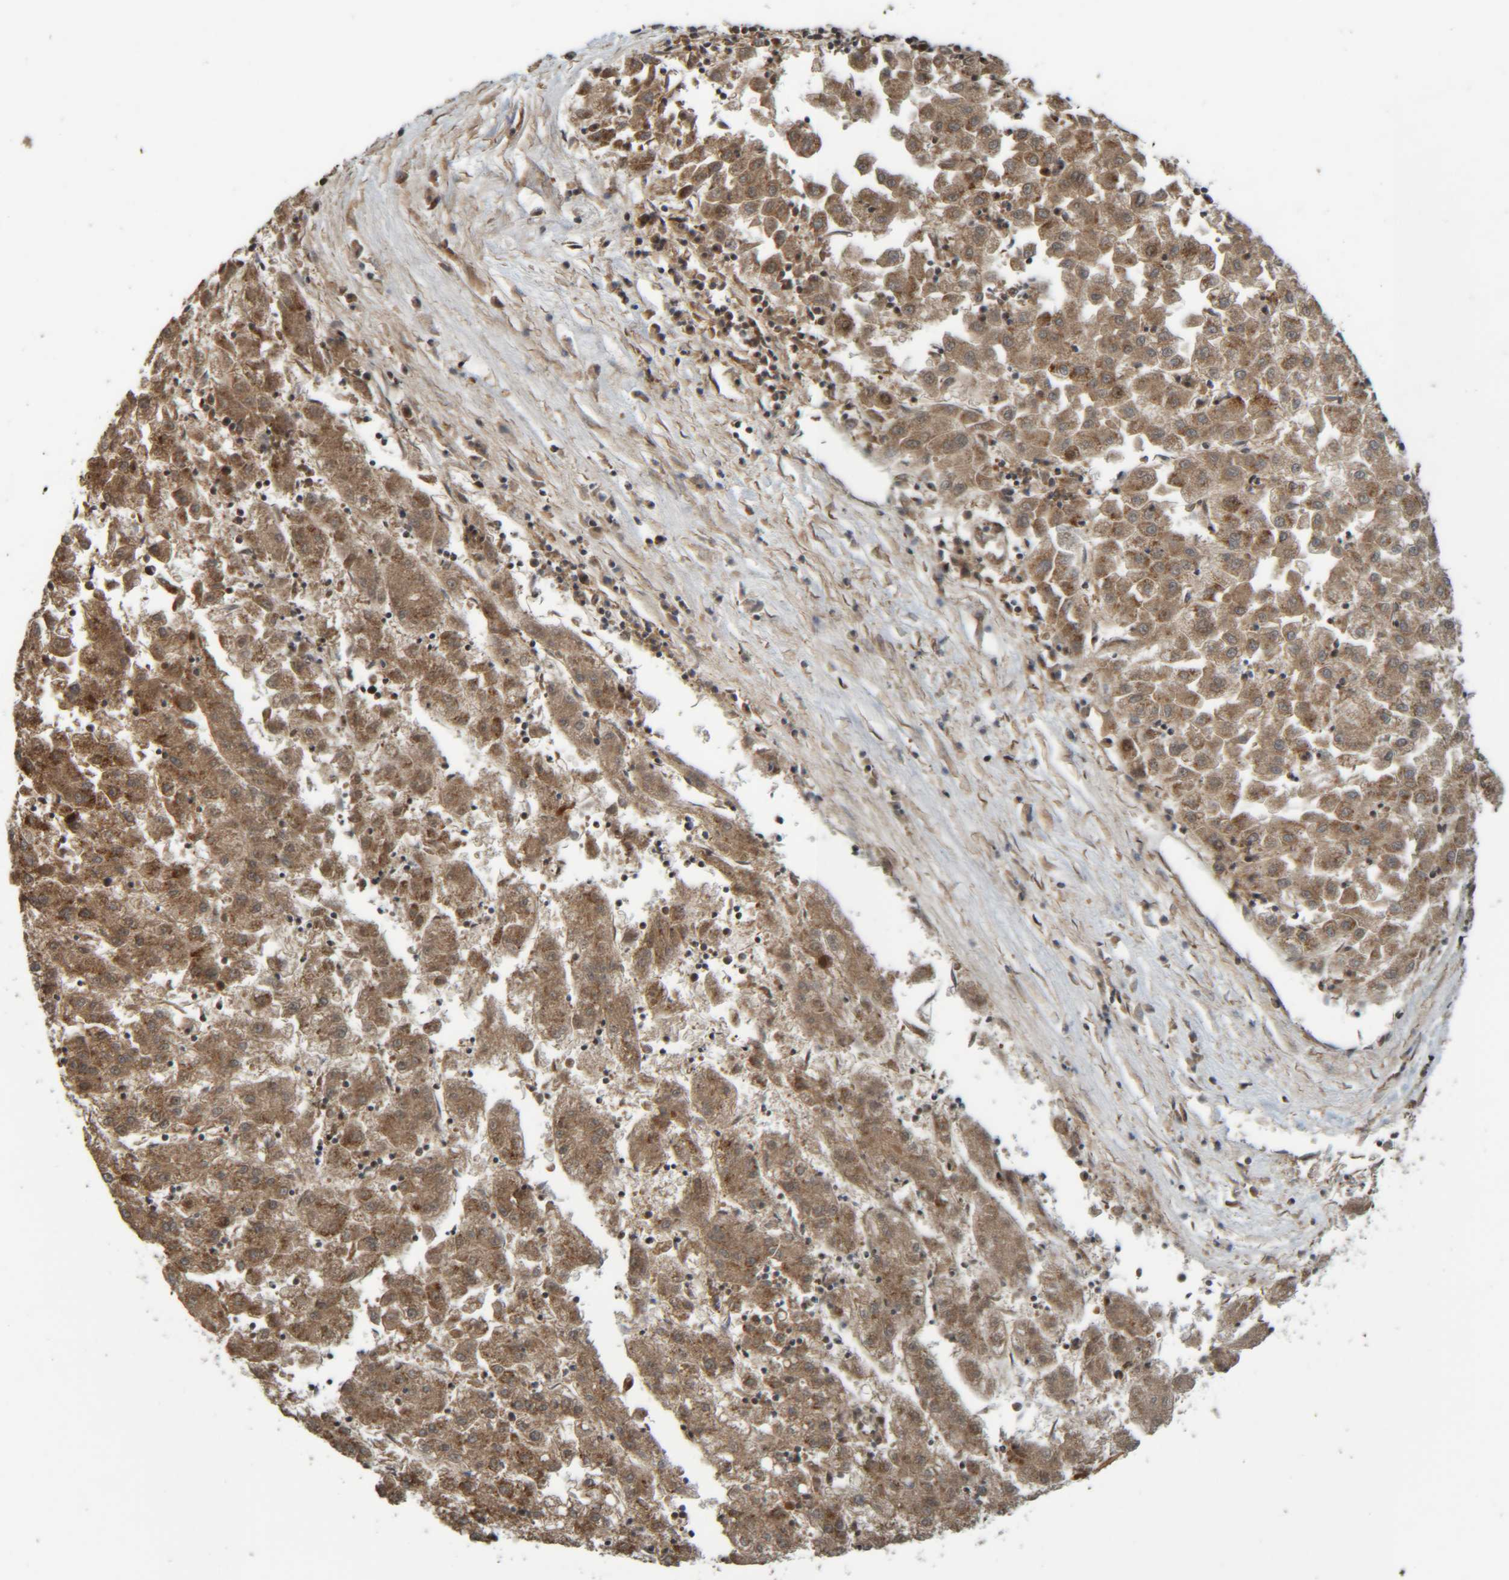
{"staining": {"intensity": "moderate", "quantity": ">75%", "location": "cytoplasmic/membranous"}, "tissue": "liver cancer", "cell_type": "Tumor cells", "image_type": "cancer", "snomed": [{"axis": "morphology", "description": "Carcinoma, Hepatocellular, NOS"}, {"axis": "topography", "description": "Liver"}], "caption": "Immunohistochemistry micrograph of human liver hepatocellular carcinoma stained for a protein (brown), which exhibits medium levels of moderate cytoplasmic/membranous staining in approximately >75% of tumor cells.", "gene": "CCDC57", "patient": {"sex": "male", "age": 72}}